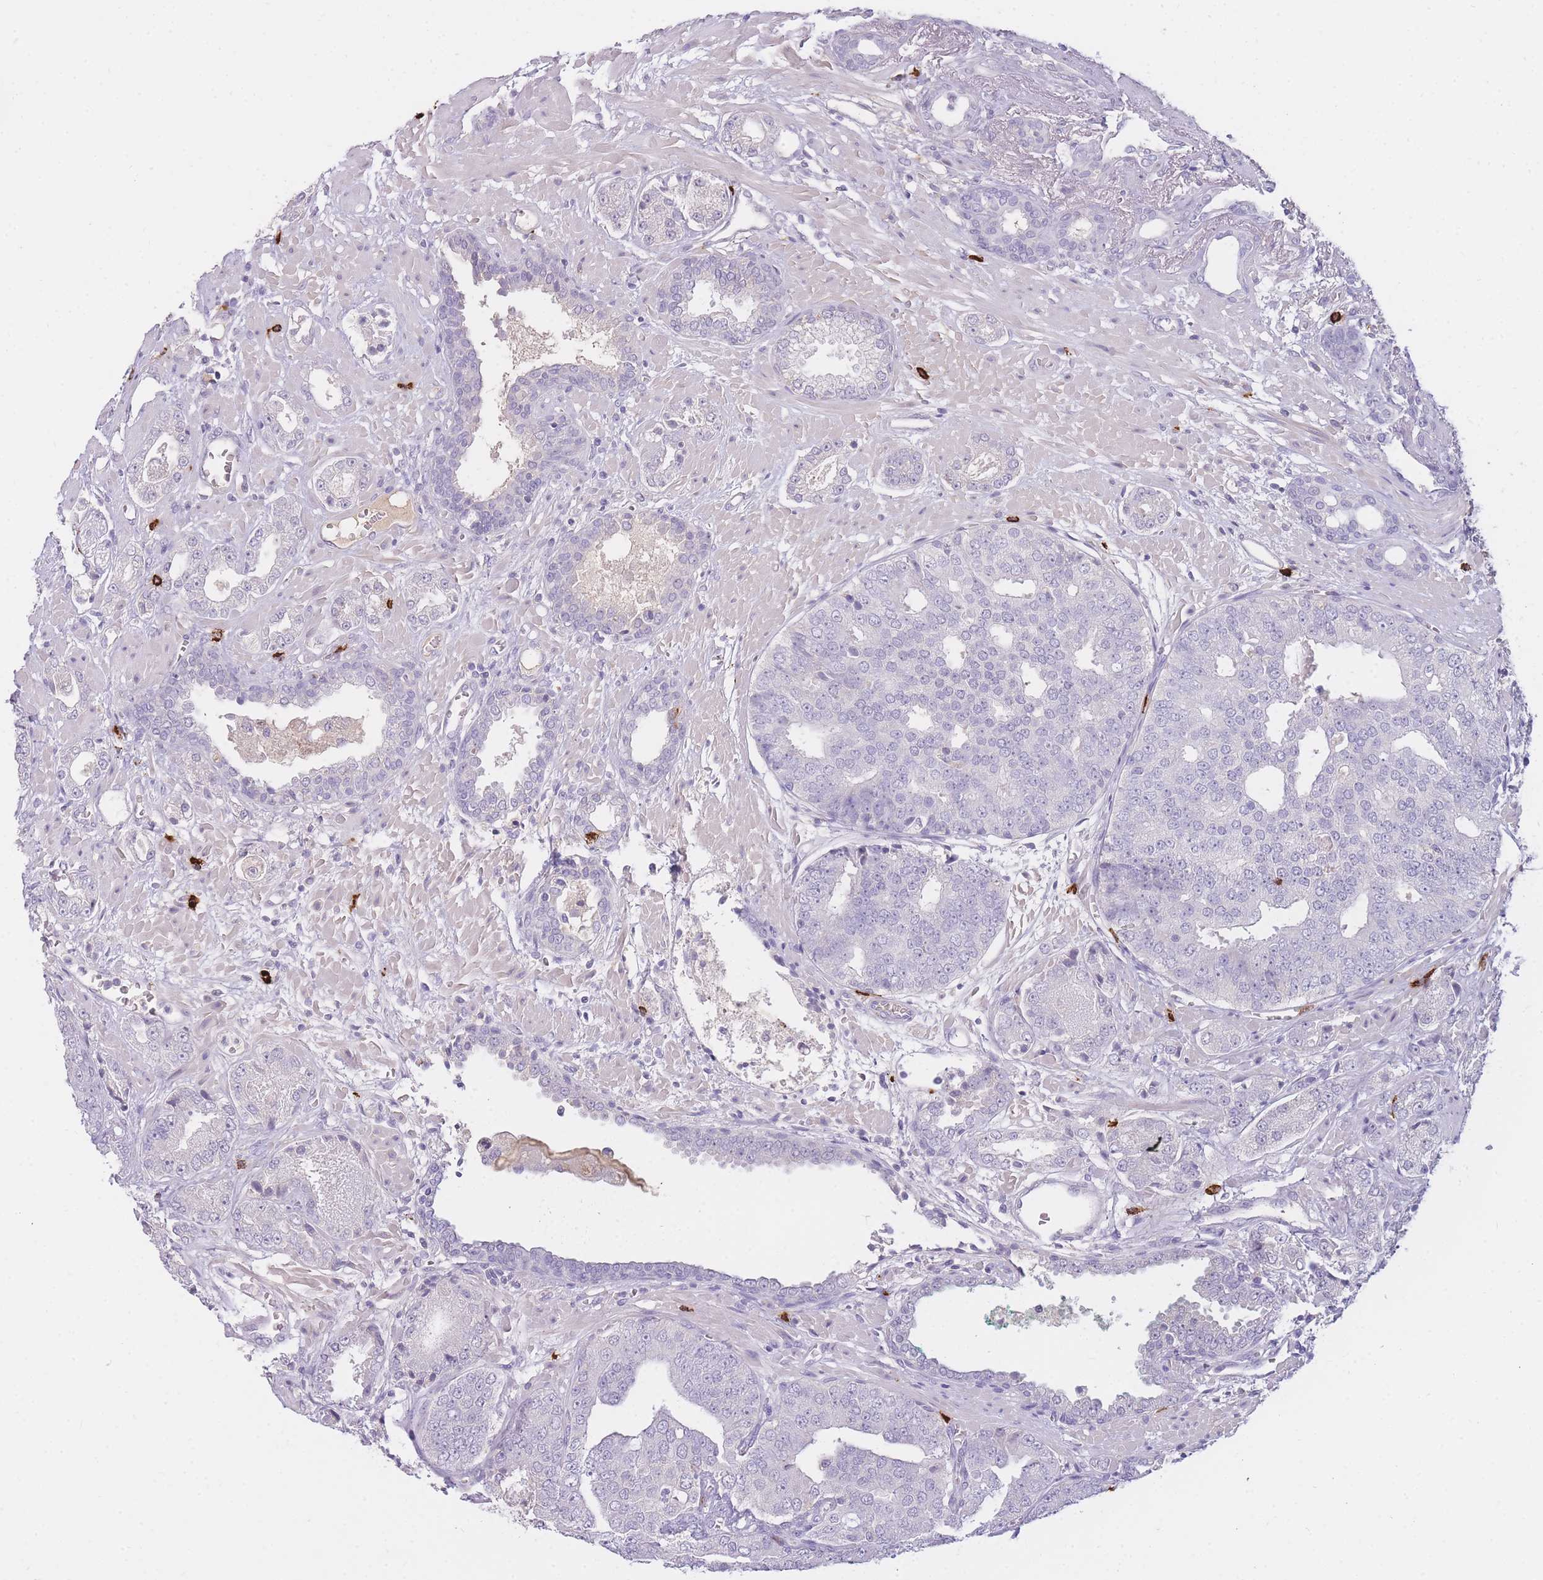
{"staining": {"intensity": "negative", "quantity": "none", "location": "none"}, "tissue": "prostate cancer", "cell_type": "Tumor cells", "image_type": "cancer", "snomed": [{"axis": "morphology", "description": "Adenocarcinoma, High grade"}, {"axis": "topography", "description": "Prostate"}], "caption": "High magnification brightfield microscopy of adenocarcinoma (high-grade) (prostate) stained with DAB (brown) and counterstained with hematoxylin (blue): tumor cells show no significant positivity.", "gene": "TPSD1", "patient": {"sex": "male", "age": 71}}